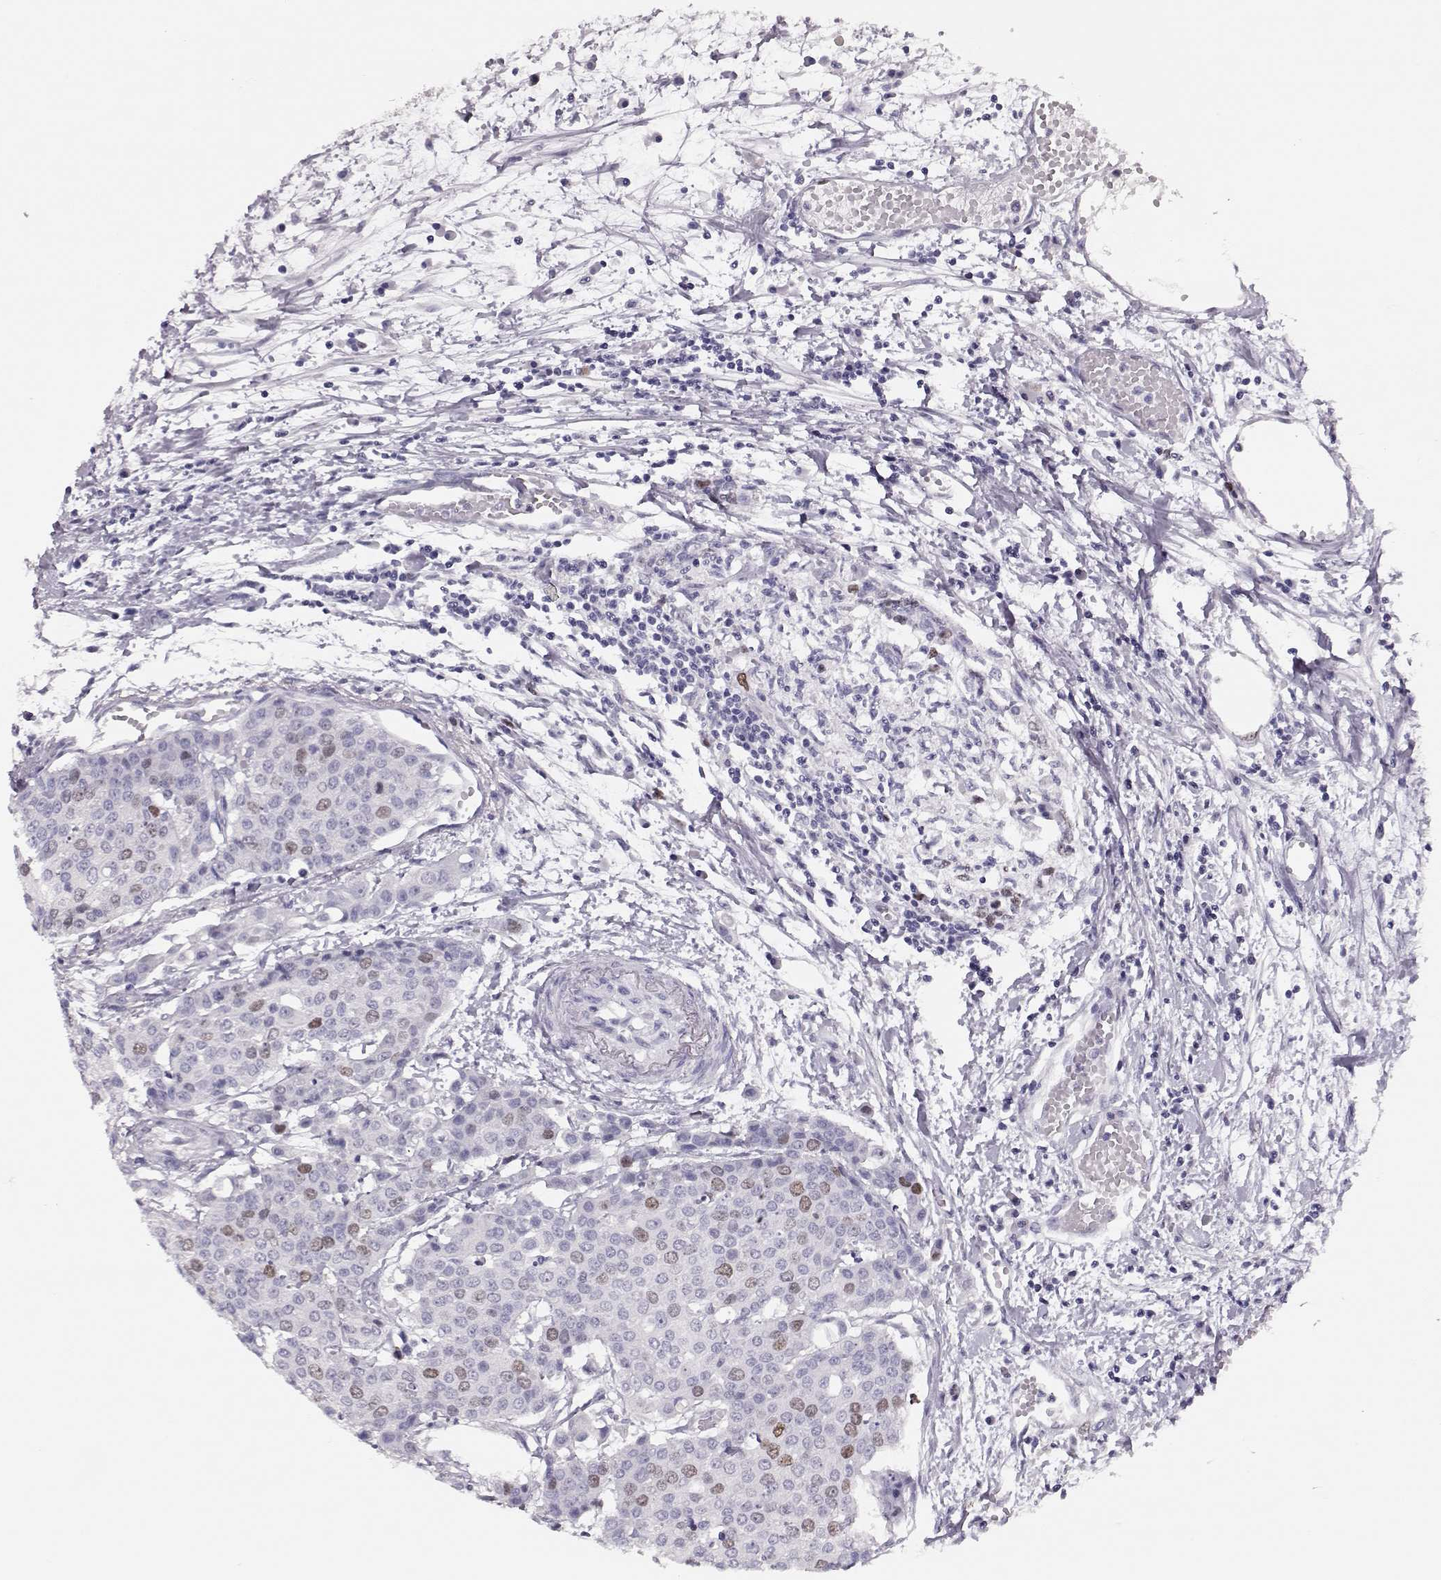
{"staining": {"intensity": "weak", "quantity": "<25%", "location": "nuclear"}, "tissue": "carcinoid", "cell_type": "Tumor cells", "image_type": "cancer", "snomed": [{"axis": "morphology", "description": "Carcinoid, malignant, NOS"}, {"axis": "topography", "description": "Colon"}], "caption": "Carcinoid stained for a protein using IHC shows no positivity tumor cells.", "gene": "SGO1", "patient": {"sex": "male", "age": 81}}